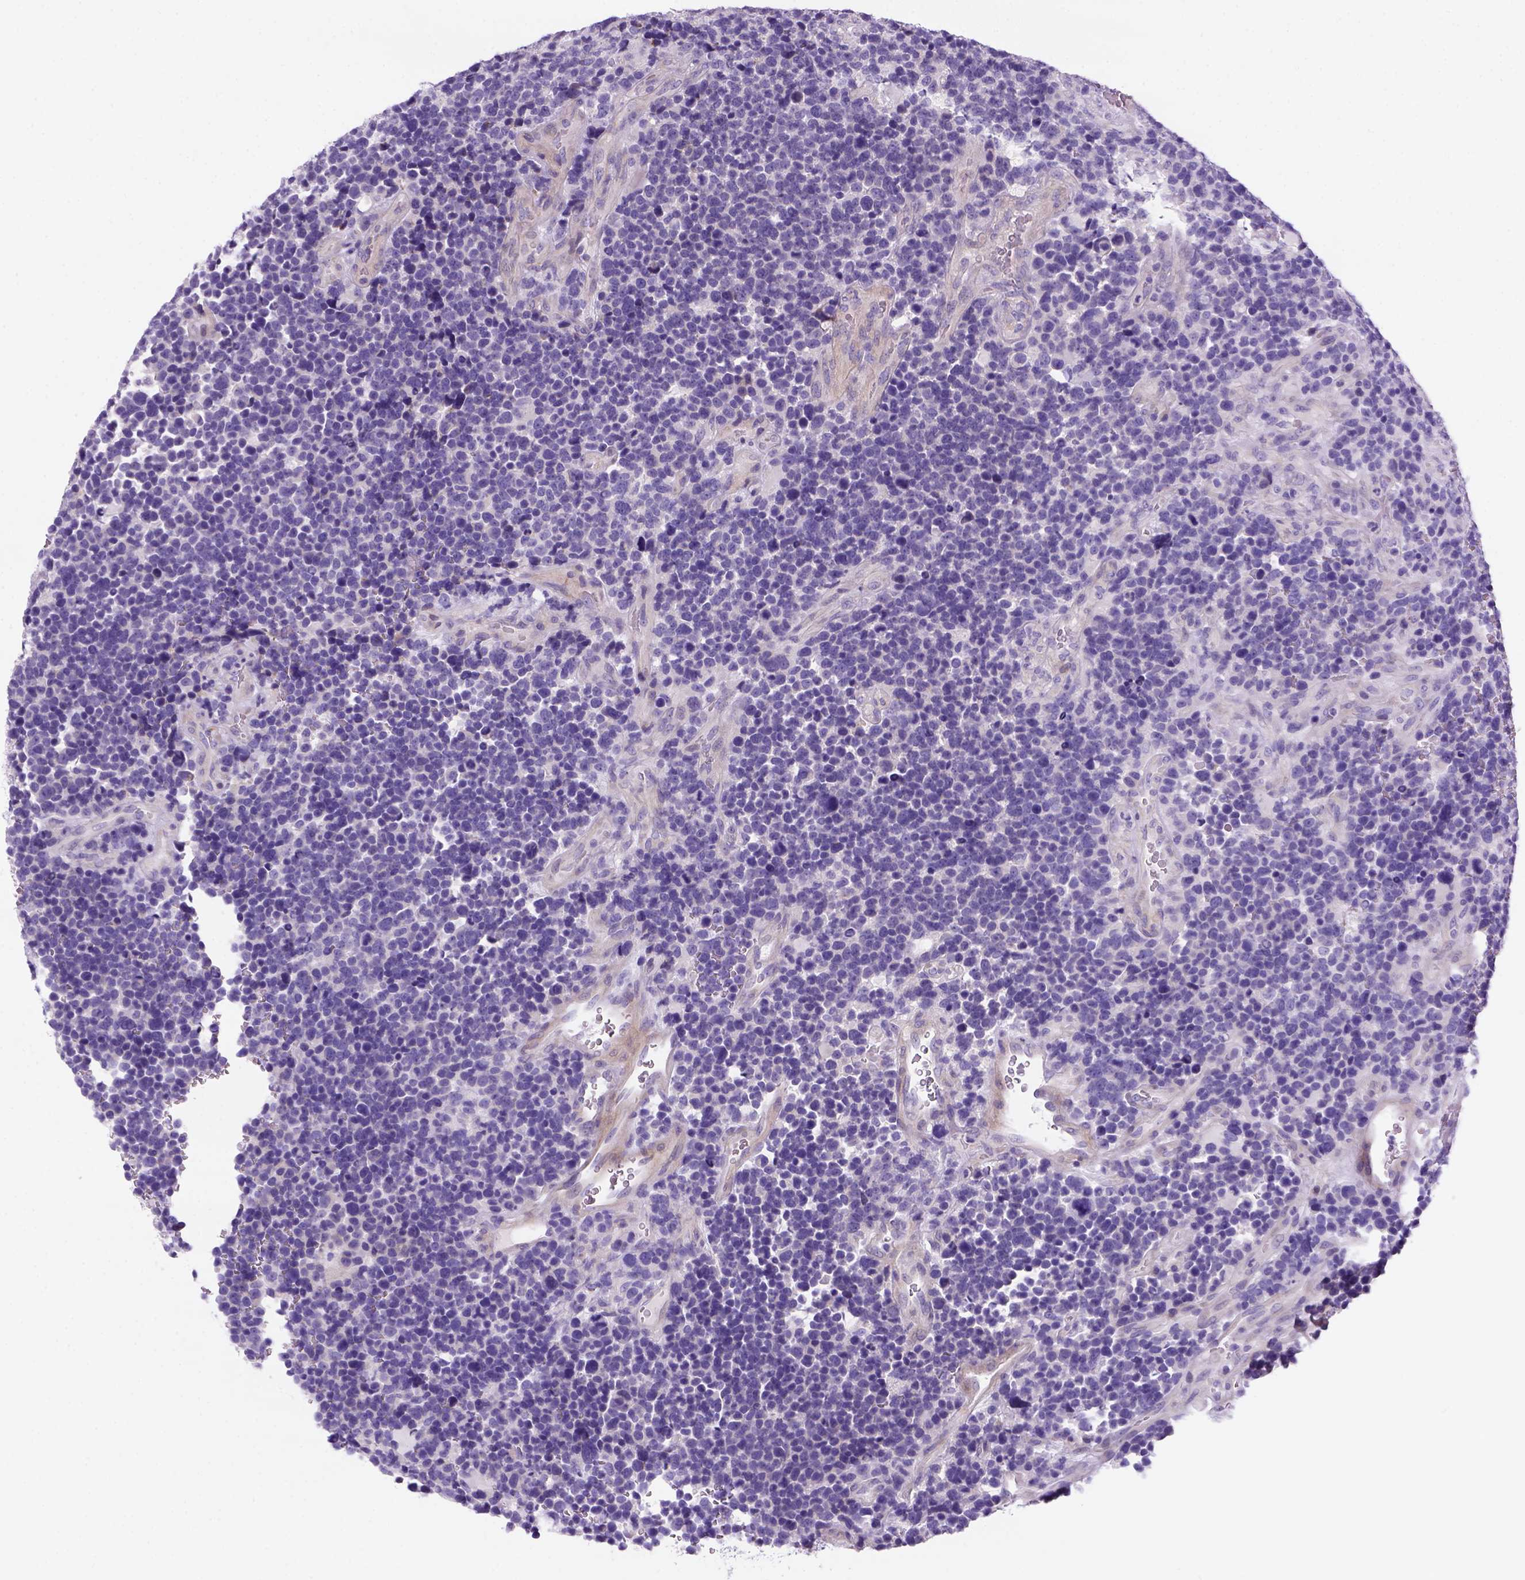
{"staining": {"intensity": "negative", "quantity": "none", "location": "none"}, "tissue": "glioma", "cell_type": "Tumor cells", "image_type": "cancer", "snomed": [{"axis": "morphology", "description": "Glioma, malignant, High grade"}, {"axis": "topography", "description": "Brain"}], "caption": "Immunohistochemical staining of human malignant high-grade glioma reveals no significant staining in tumor cells. (IHC, brightfield microscopy, high magnification).", "gene": "DNAH11", "patient": {"sex": "male", "age": 33}}